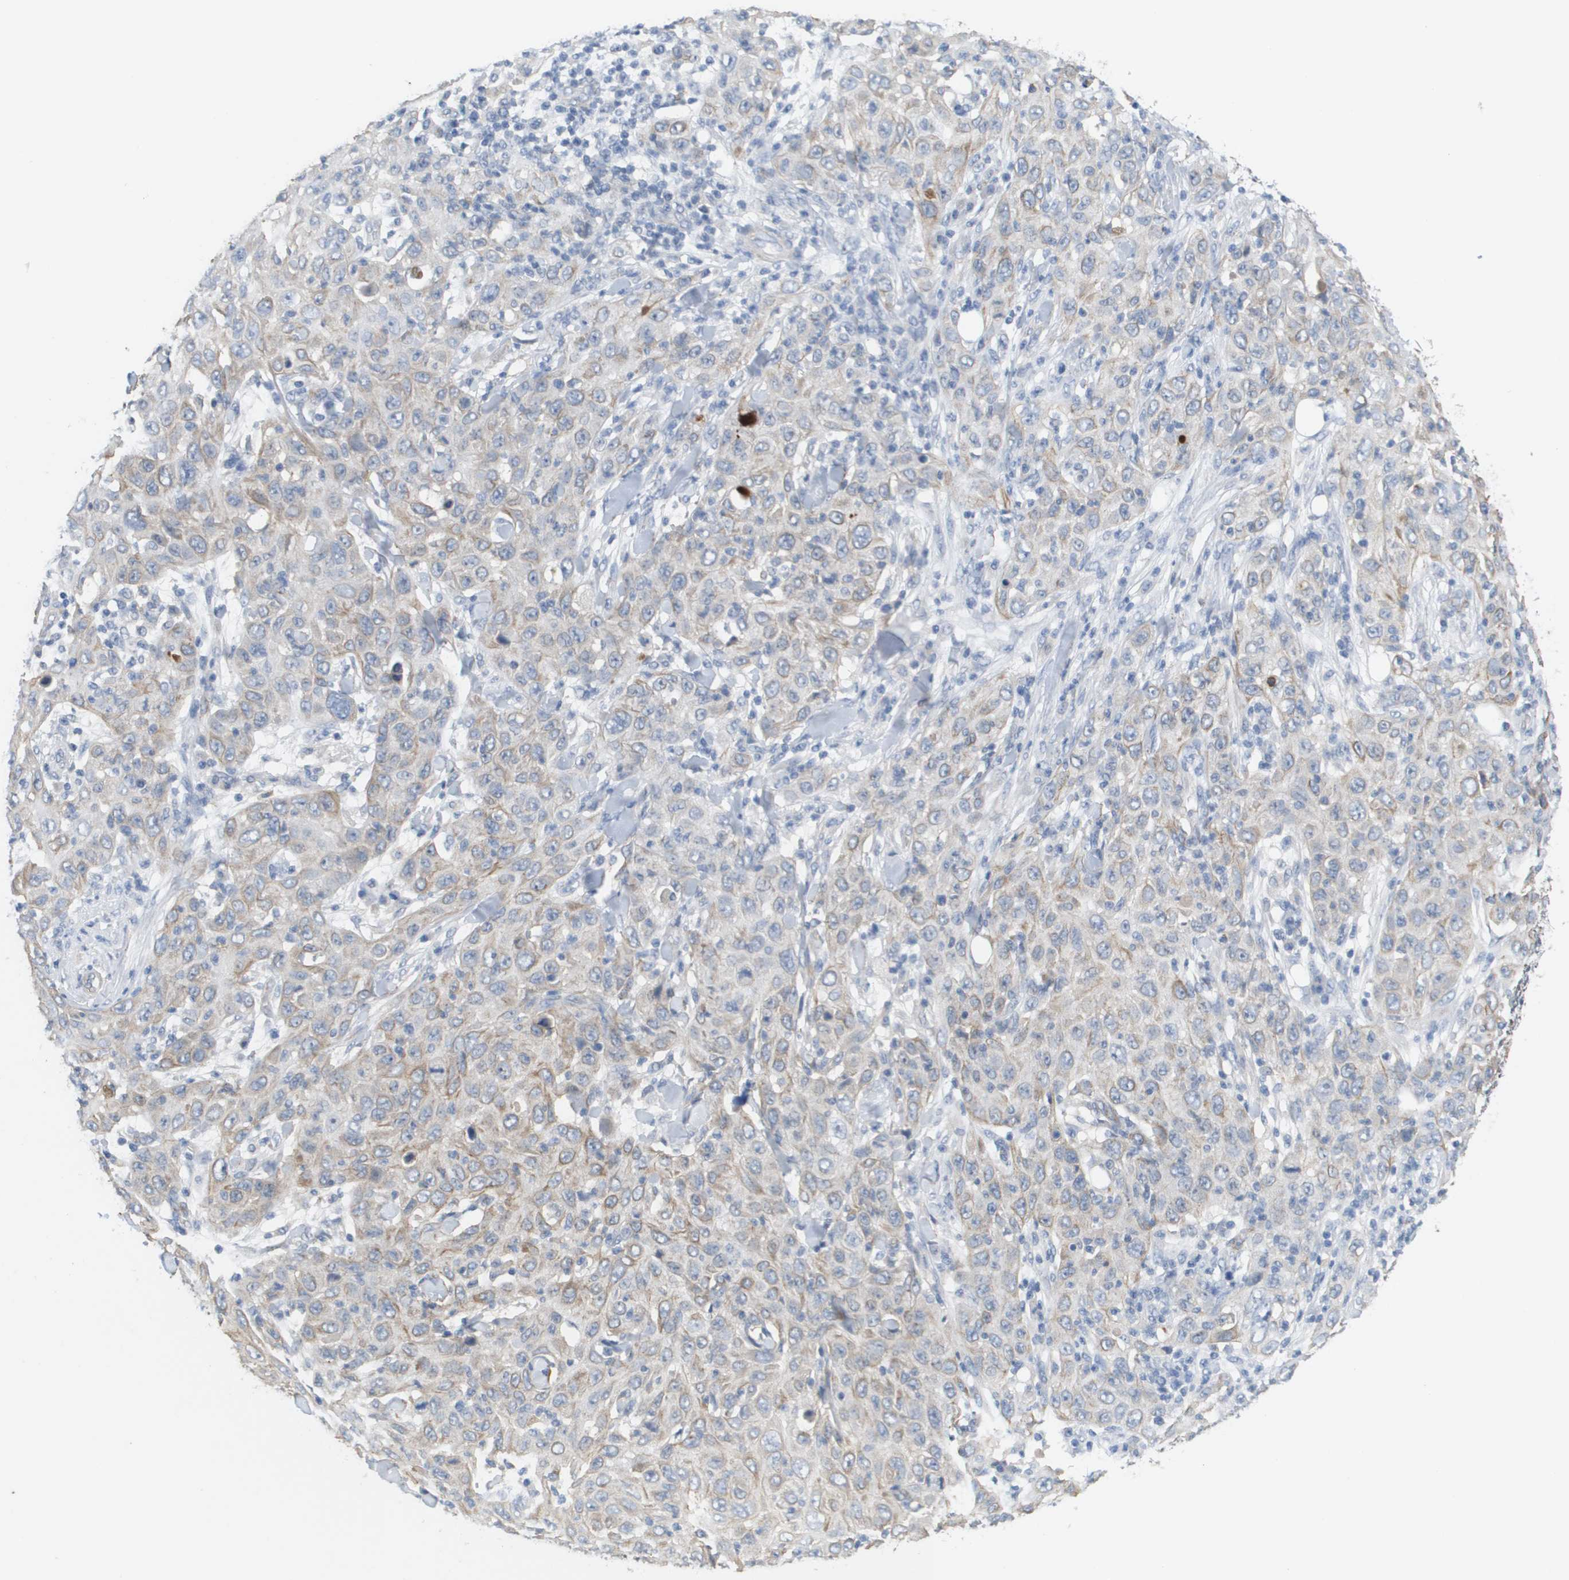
{"staining": {"intensity": "weak", "quantity": ">75%", "location": "cytoplasmic/membranous"}, "tissue": "skin cancer", "cell_type": "Tumor cells", "image_type": "cancer", "snomed": [{"axis": "morphology", "description": "Squamous cell carcinoma, NOS"}, {"axis": "topography", "description": "Skin"}], "caption": "Immunohistochemistry photomicrograph of neoplastic tissue: skin squamous cell carcinoma stained using IHC demonstrates low levels of weak protein expression localized specifically in the cytoplasmic/membranous of tumor cells, appearing as a cytoplasmic/membranous brown color.", "gene": "ANGPT2", "patient": {"sex": "female", "age": 88}}